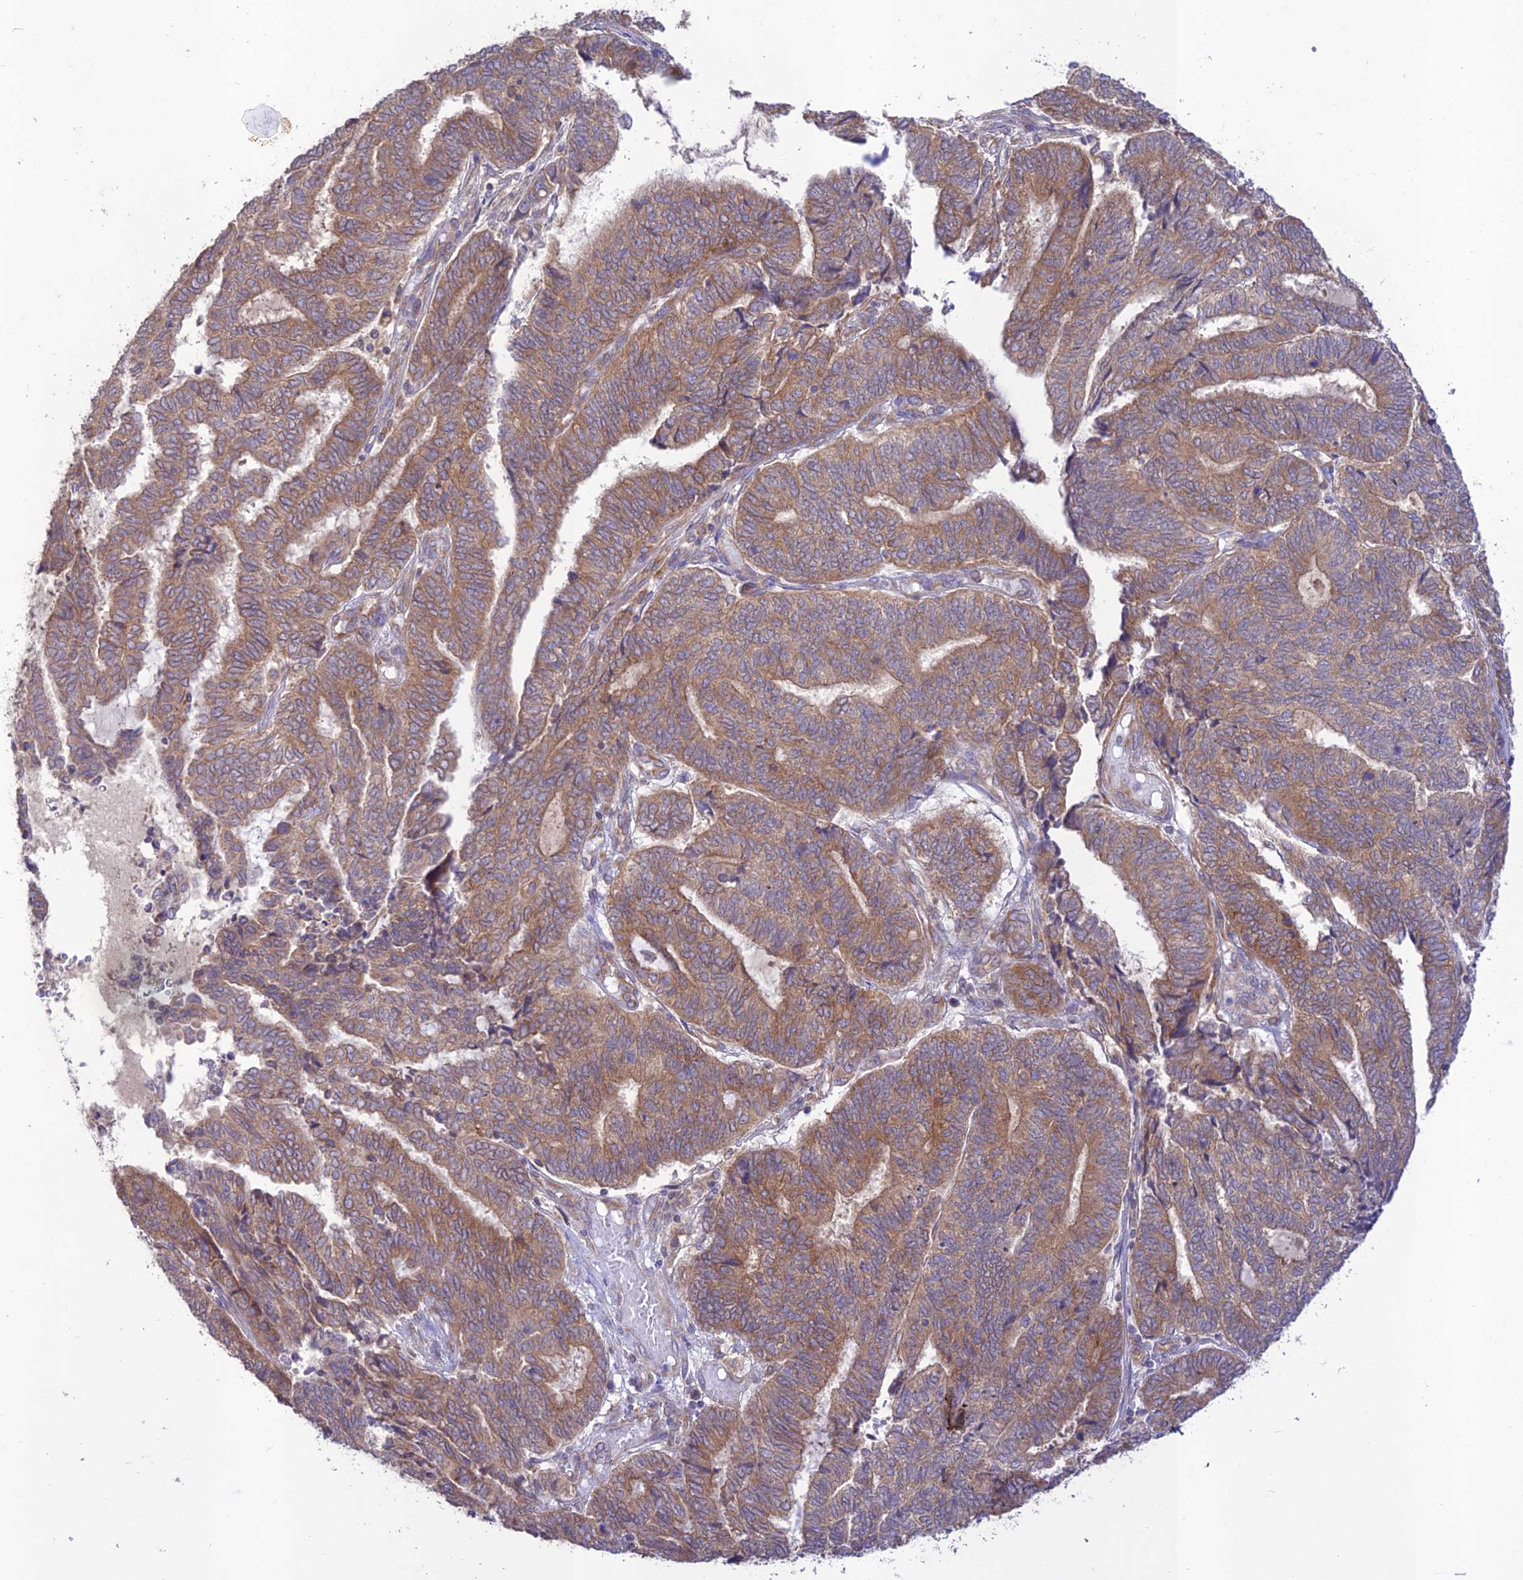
{"staining": {"intensity": "moderate", "quantity": ">75%", "location": "cytoplasmic/membranous"}, "tissue": "endometrial cancer", "cell_type": "Tumor cells", "image_type": "cancer", "snomed": [{"axis": "morphology", "description": "Adenocarcinoma, NOS"}, {"axis": "topography", "description": "Uterus"}, {"axis": "topography", "description": "Endometrium"}], "caption": "This image displays IHC staining of adenocarcinoma (endometrial), with medium moderate cytoplasmic/membranous staining in about >75% of tumor cells.", "gene": "TMEM259", "patient": {"sex": "female", "age": 70}}